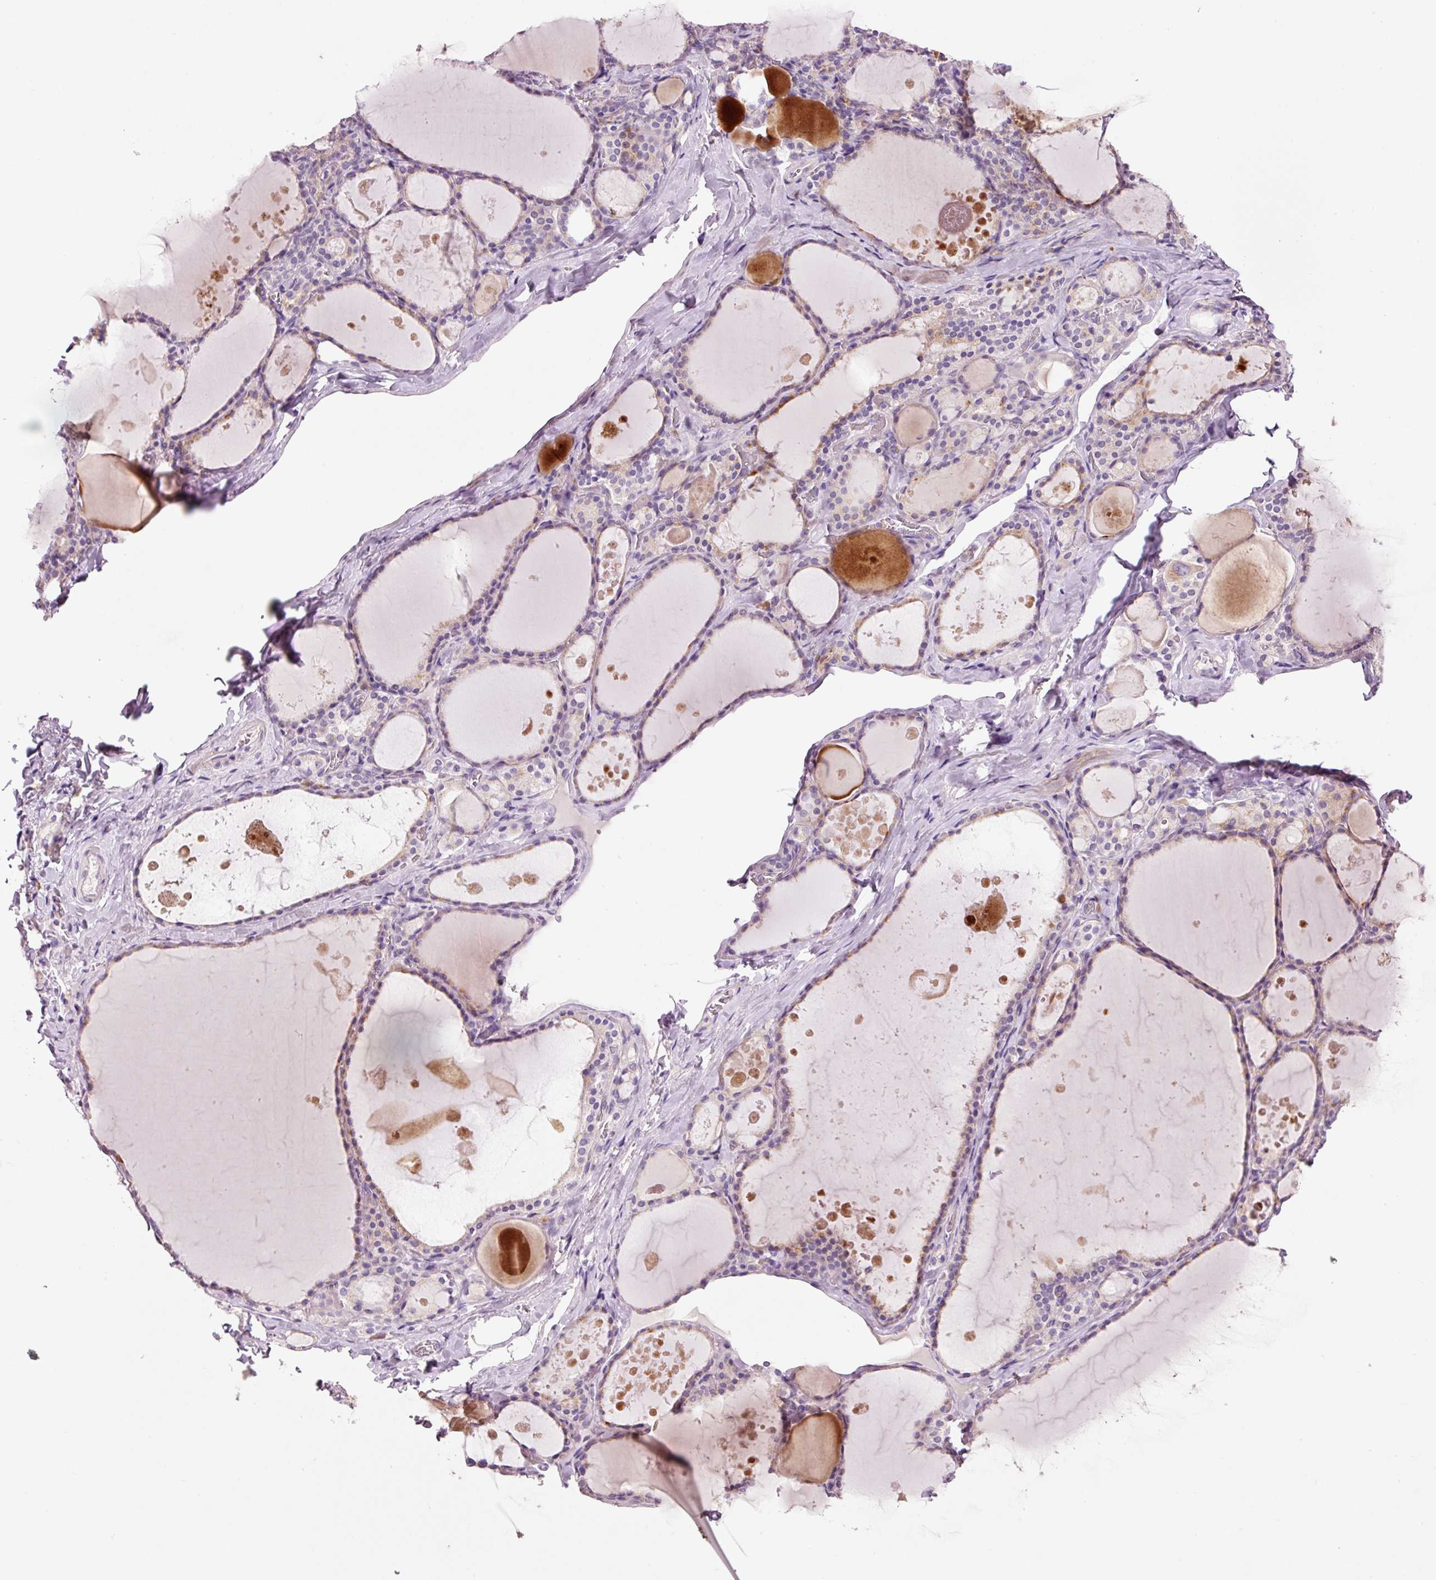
{"staining": {"intensity": "weak", "quantity": "<25%", "location": "cytoplasmic/membranous"}, "tissue": "thyroid gland", "cell_type": "Glandular cells", "image_type": "normal", "snomed": [{"axis": "morphology", "description": "Normal tissue, NOS"}, {"axis": "topography", "description": "Thyroid gland"}], "caption": "Micrograph shows no significant protein positivity in glandular cells of benign thyroid gland. Brightfield microscopy of immunohistochemistry (IHC) stained with DAB (brown) and hematoxylin (blue), captured at high magnification.", "gene": "TENT5C", "patient": {"sex": "male", "age": 56}}